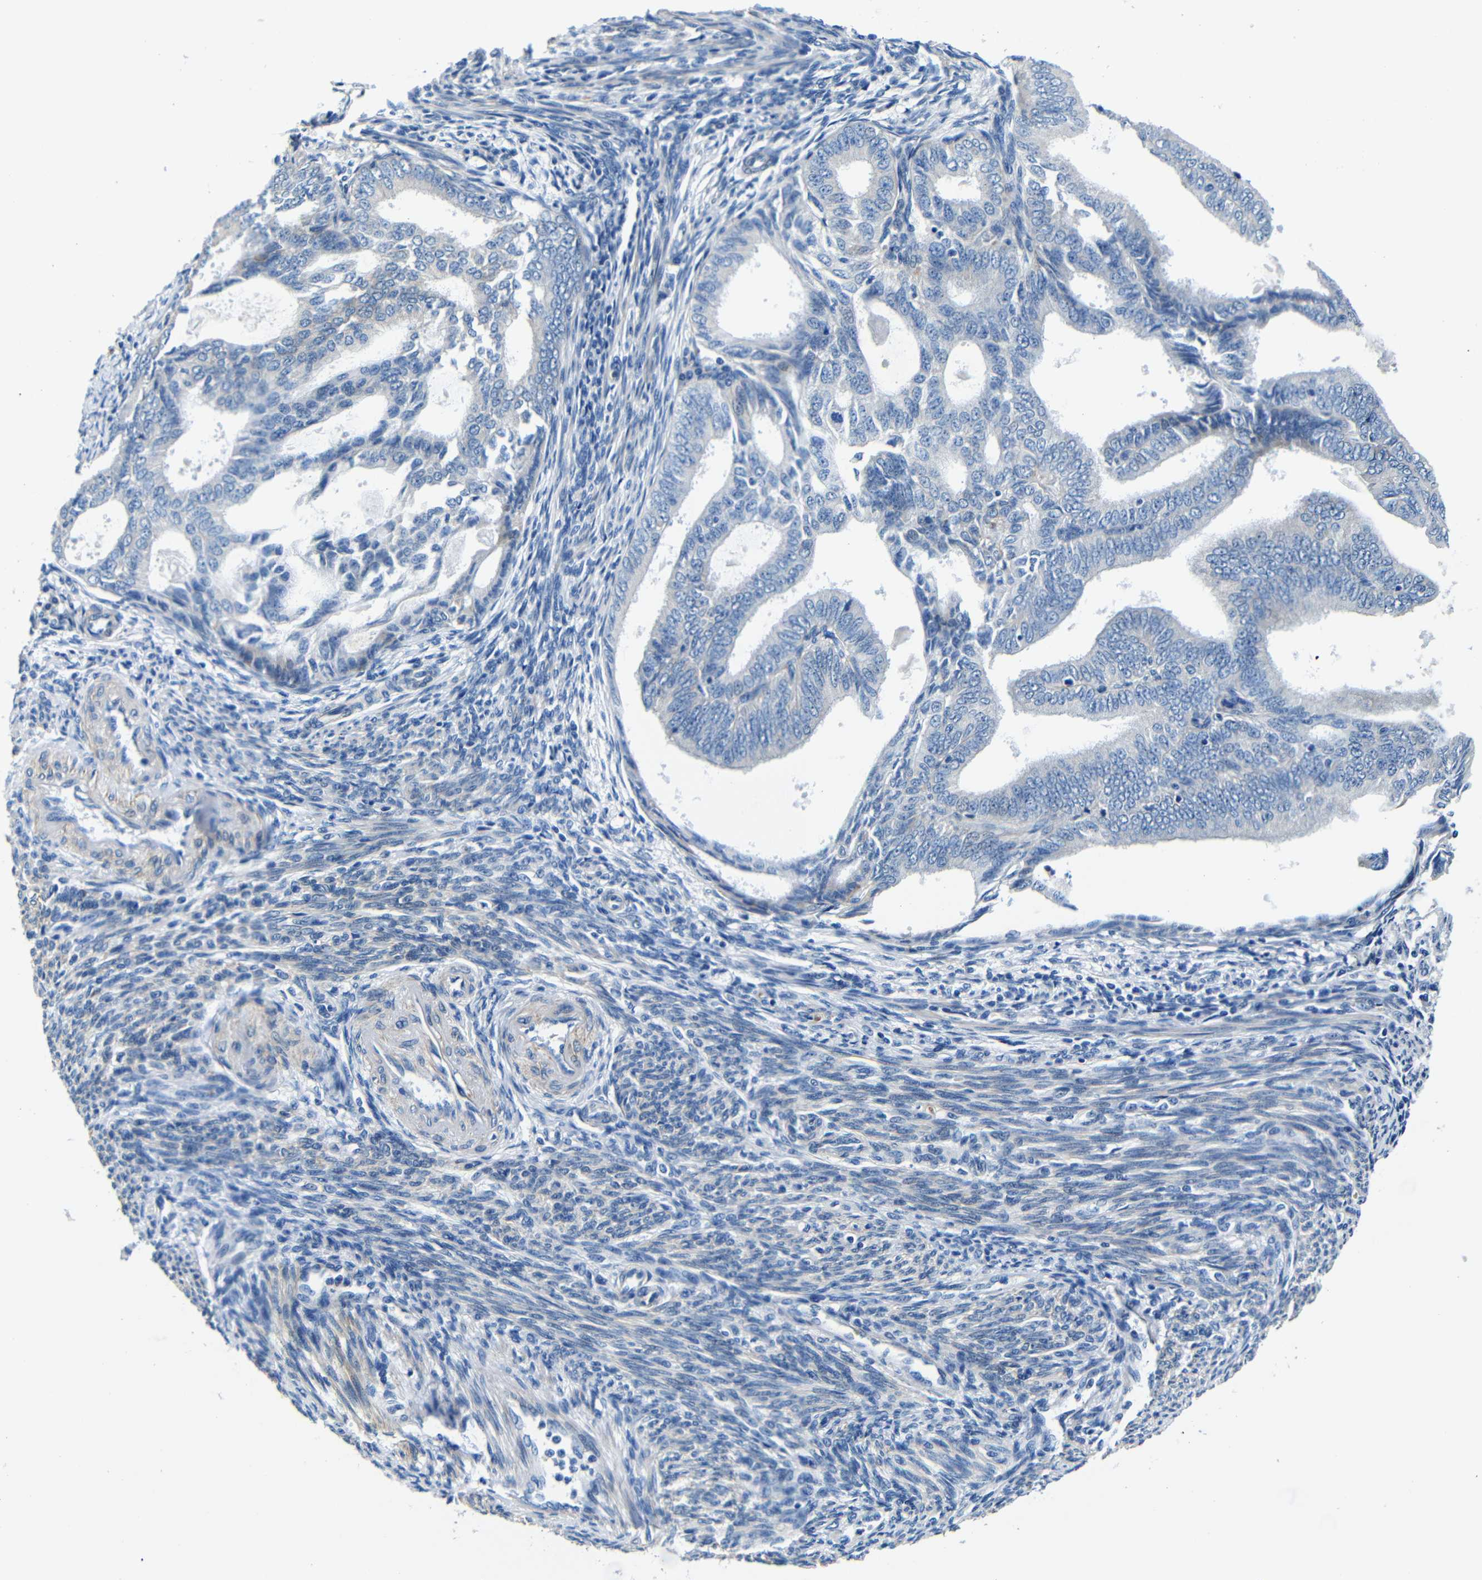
{"staining": {"intensity": "moderate", "quantity": "<25%", "location": "cytoplasmic/membranous"}, "tissue": "endometrial cancer", "cell_type": "Tumor cells", "image_type": "cancer", "snomed": [{"axis": "morphology", "description": "Adenocarcinoma, NOS"}, {"axis": "topography", "description": "Endometrium"}], "caption": "Brown immunohistochemical staining in endometrial adenocarcinoma demonstrates moderate cytoplasmic/membranous expression in approximately <25% of tumor cells.", "gene": "TNFAIP1", "patient": {"sex": "female", "age": 58}}